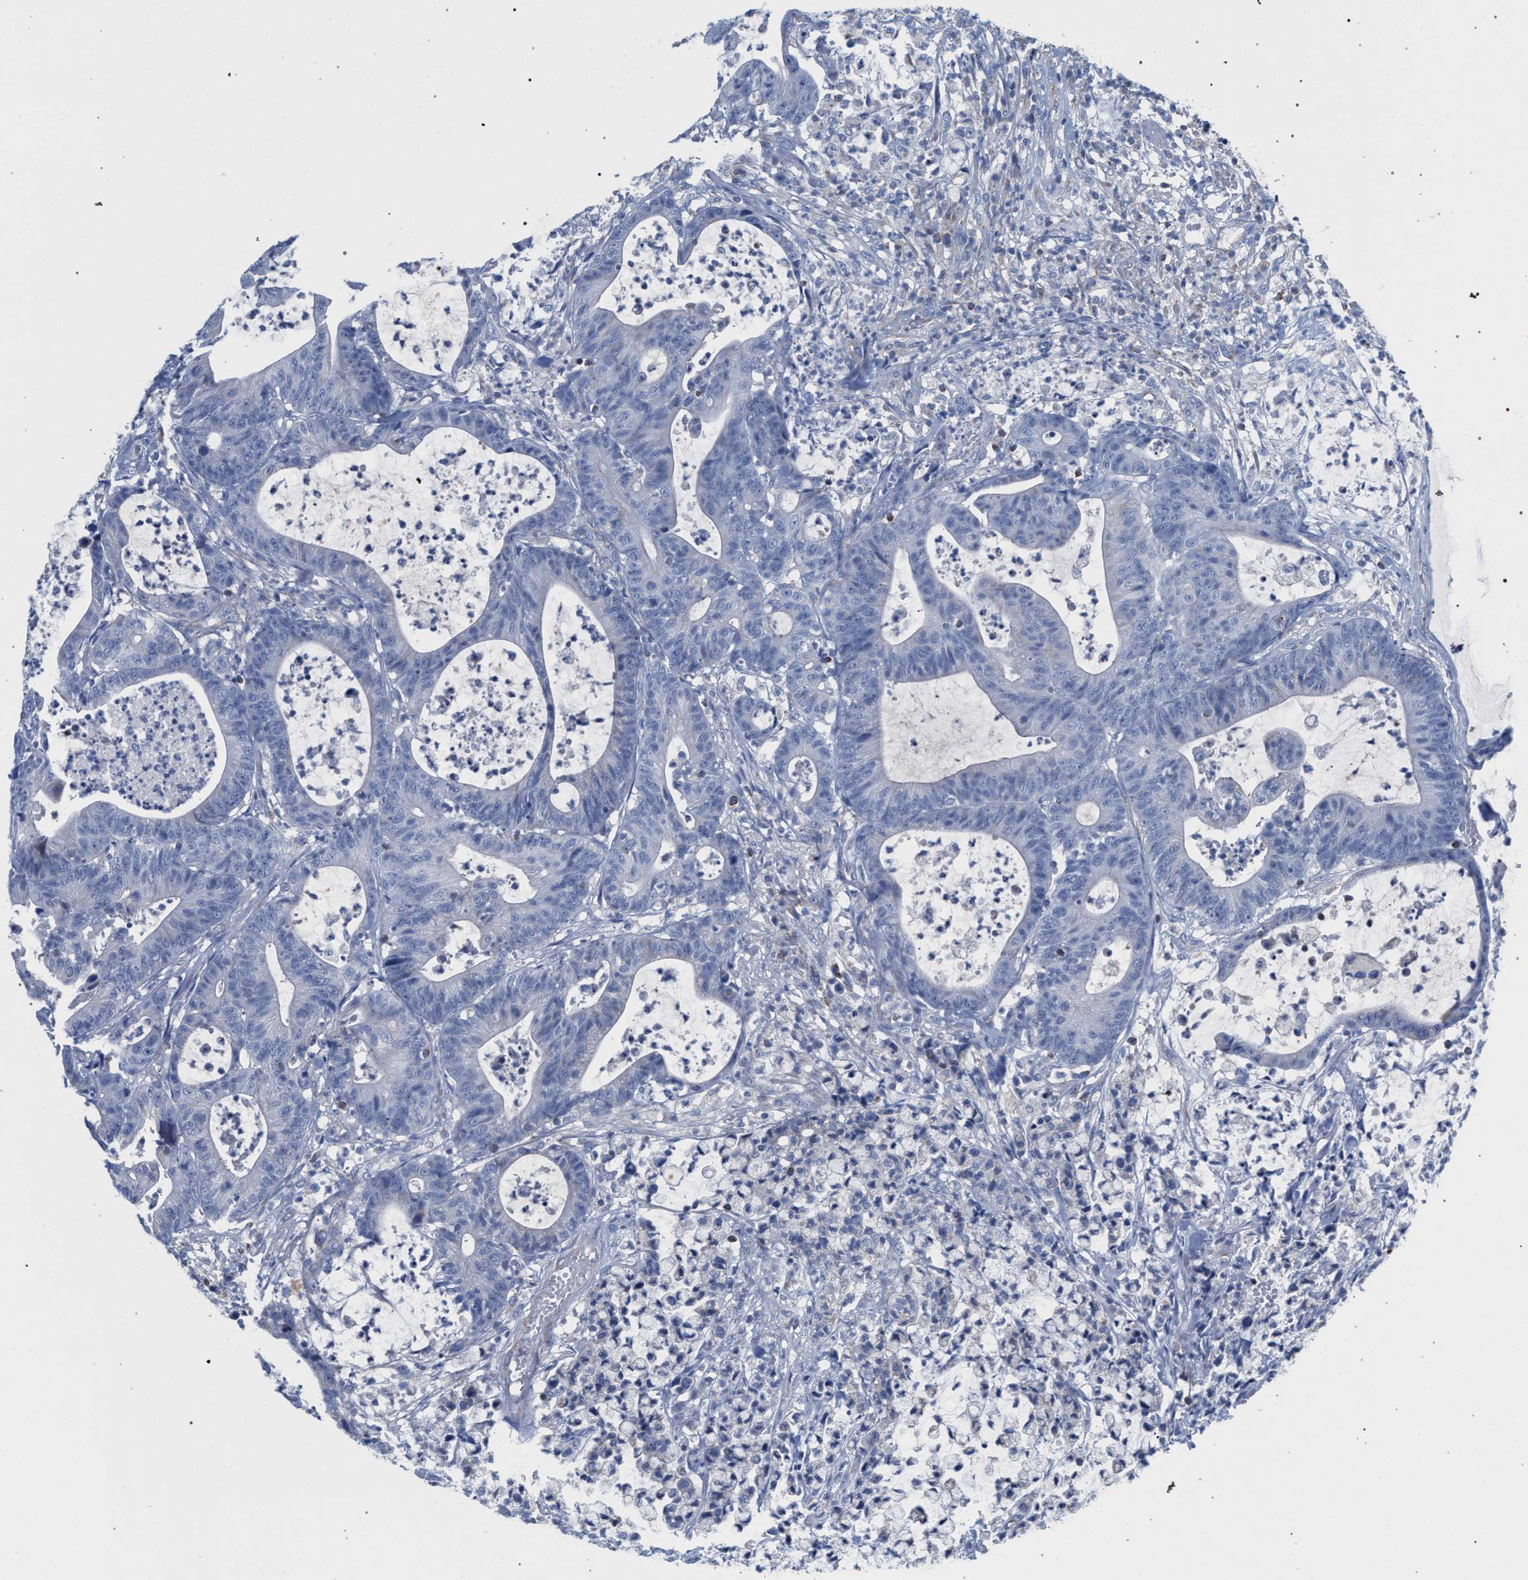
{"staining": {"intensity": "negative", "quantity": "none", "location": "none"}, "tissue": "colorectal cancer", "cell_type": "Tumor cells", "image_type": "cancer", "snomed": [{"axis": "morphology", "description": "Adenocarcinoma, NOS"}, {"axis": "topography", "description": "Colon"}], "caption": "Immunohistochemical staining of colorectal adenocarcinoma exhibits no significant expression in tumor cells.", "gene": "ECI2", "patient": {"sex": "female", "age": 84}}